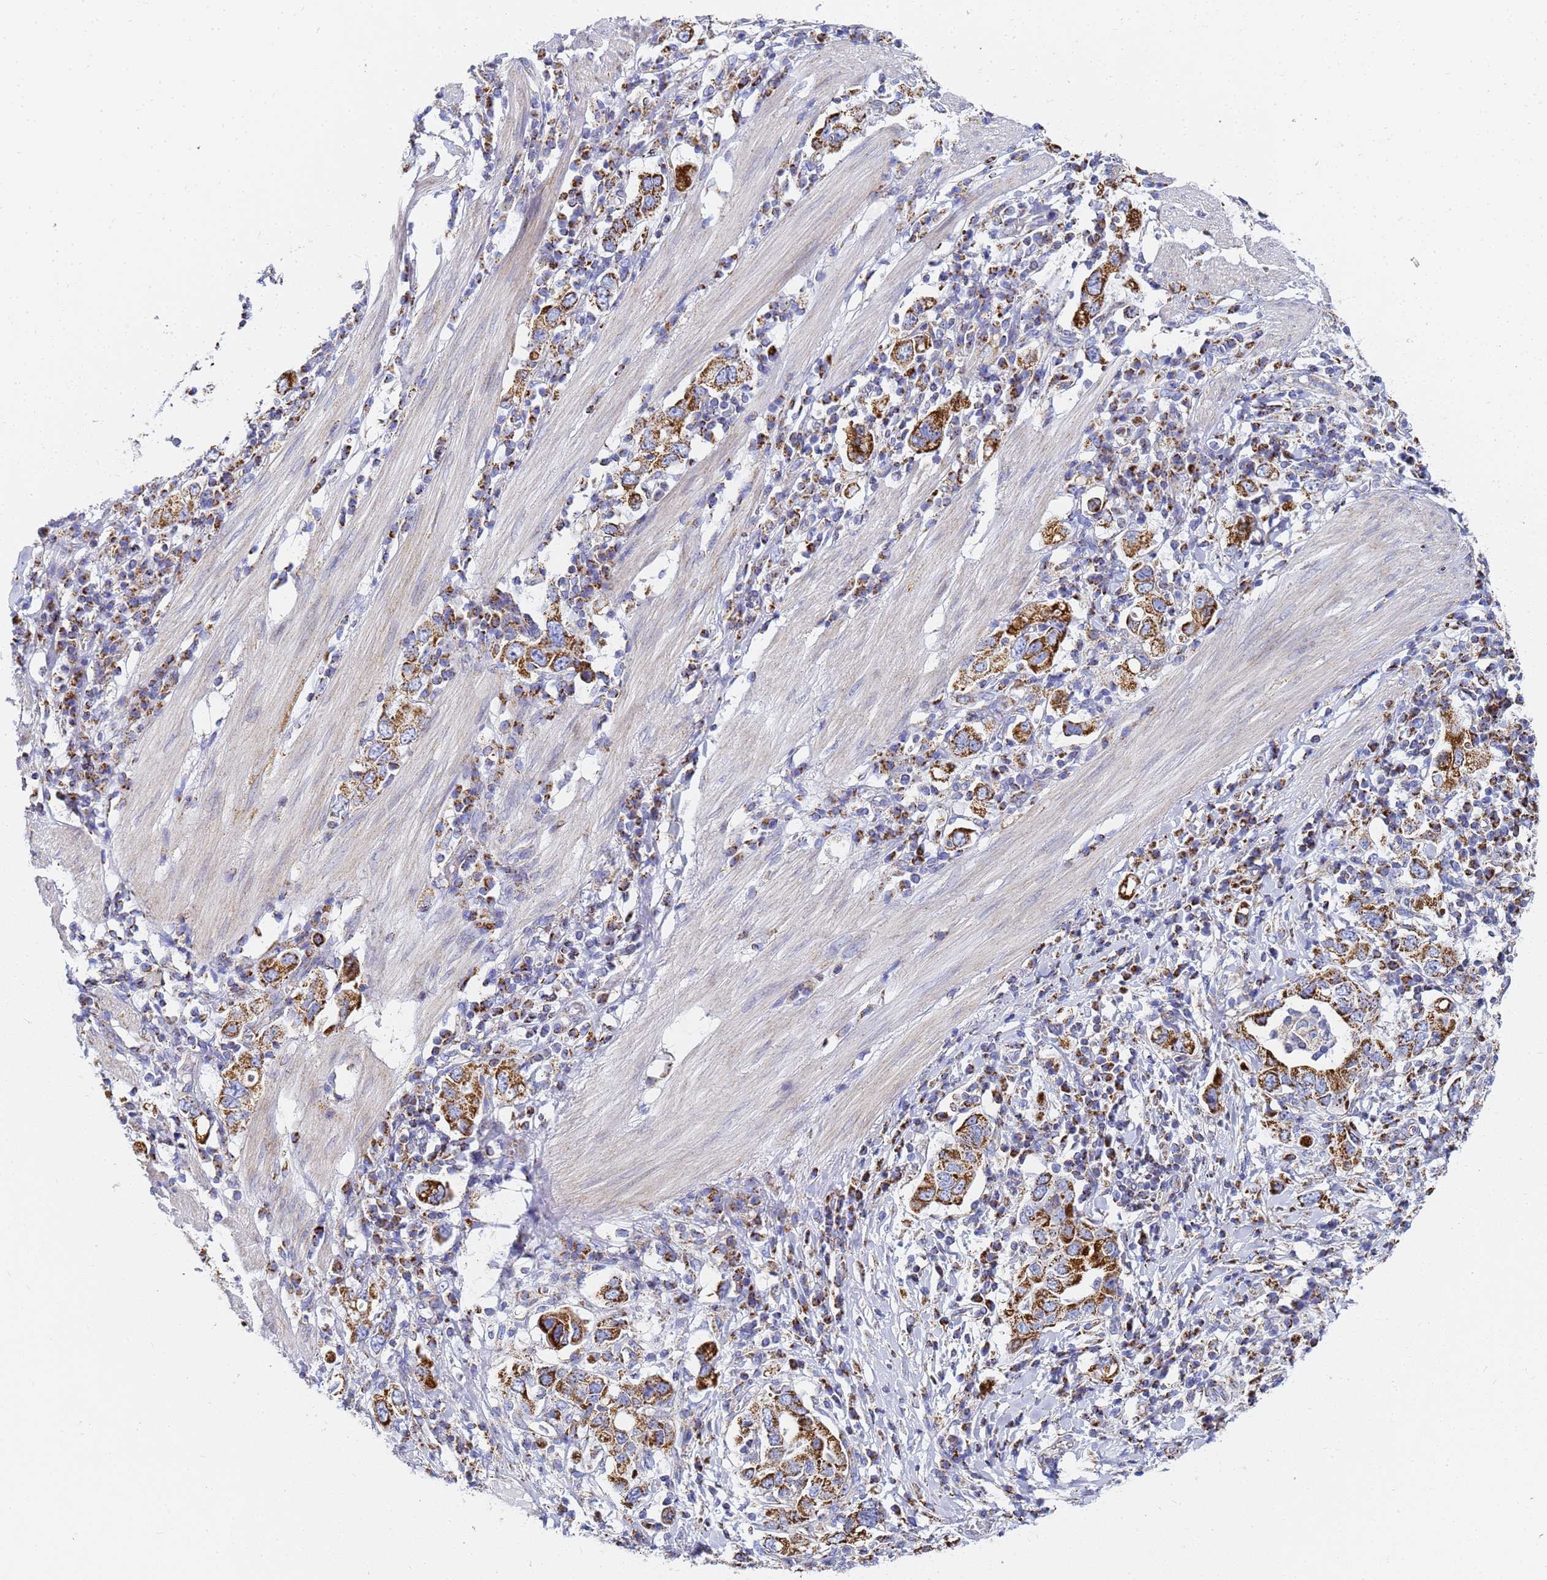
{"staining": {"intensity": "strong", "quantity": ">75%", "location": "cytoplasmic/membranous"}, "tissue": "stomach cancer", "cell_type": "Tumor cells", "image_type": "cancer", "snomed": [{"axis": "morphology", "description": "Adenocarcinoma, NOS"}, {"axis": "topography", "description": "Stomach, upper"}], "caption": "Brown immunohistochemical staining in stomach cancer (adenocarcinoma) reveals strong cytoplasmic/membranous positivity in approximately >75% of tumor cells.", "gene": "CNIH4", "patient": {"sex": "male", "age": 62}}